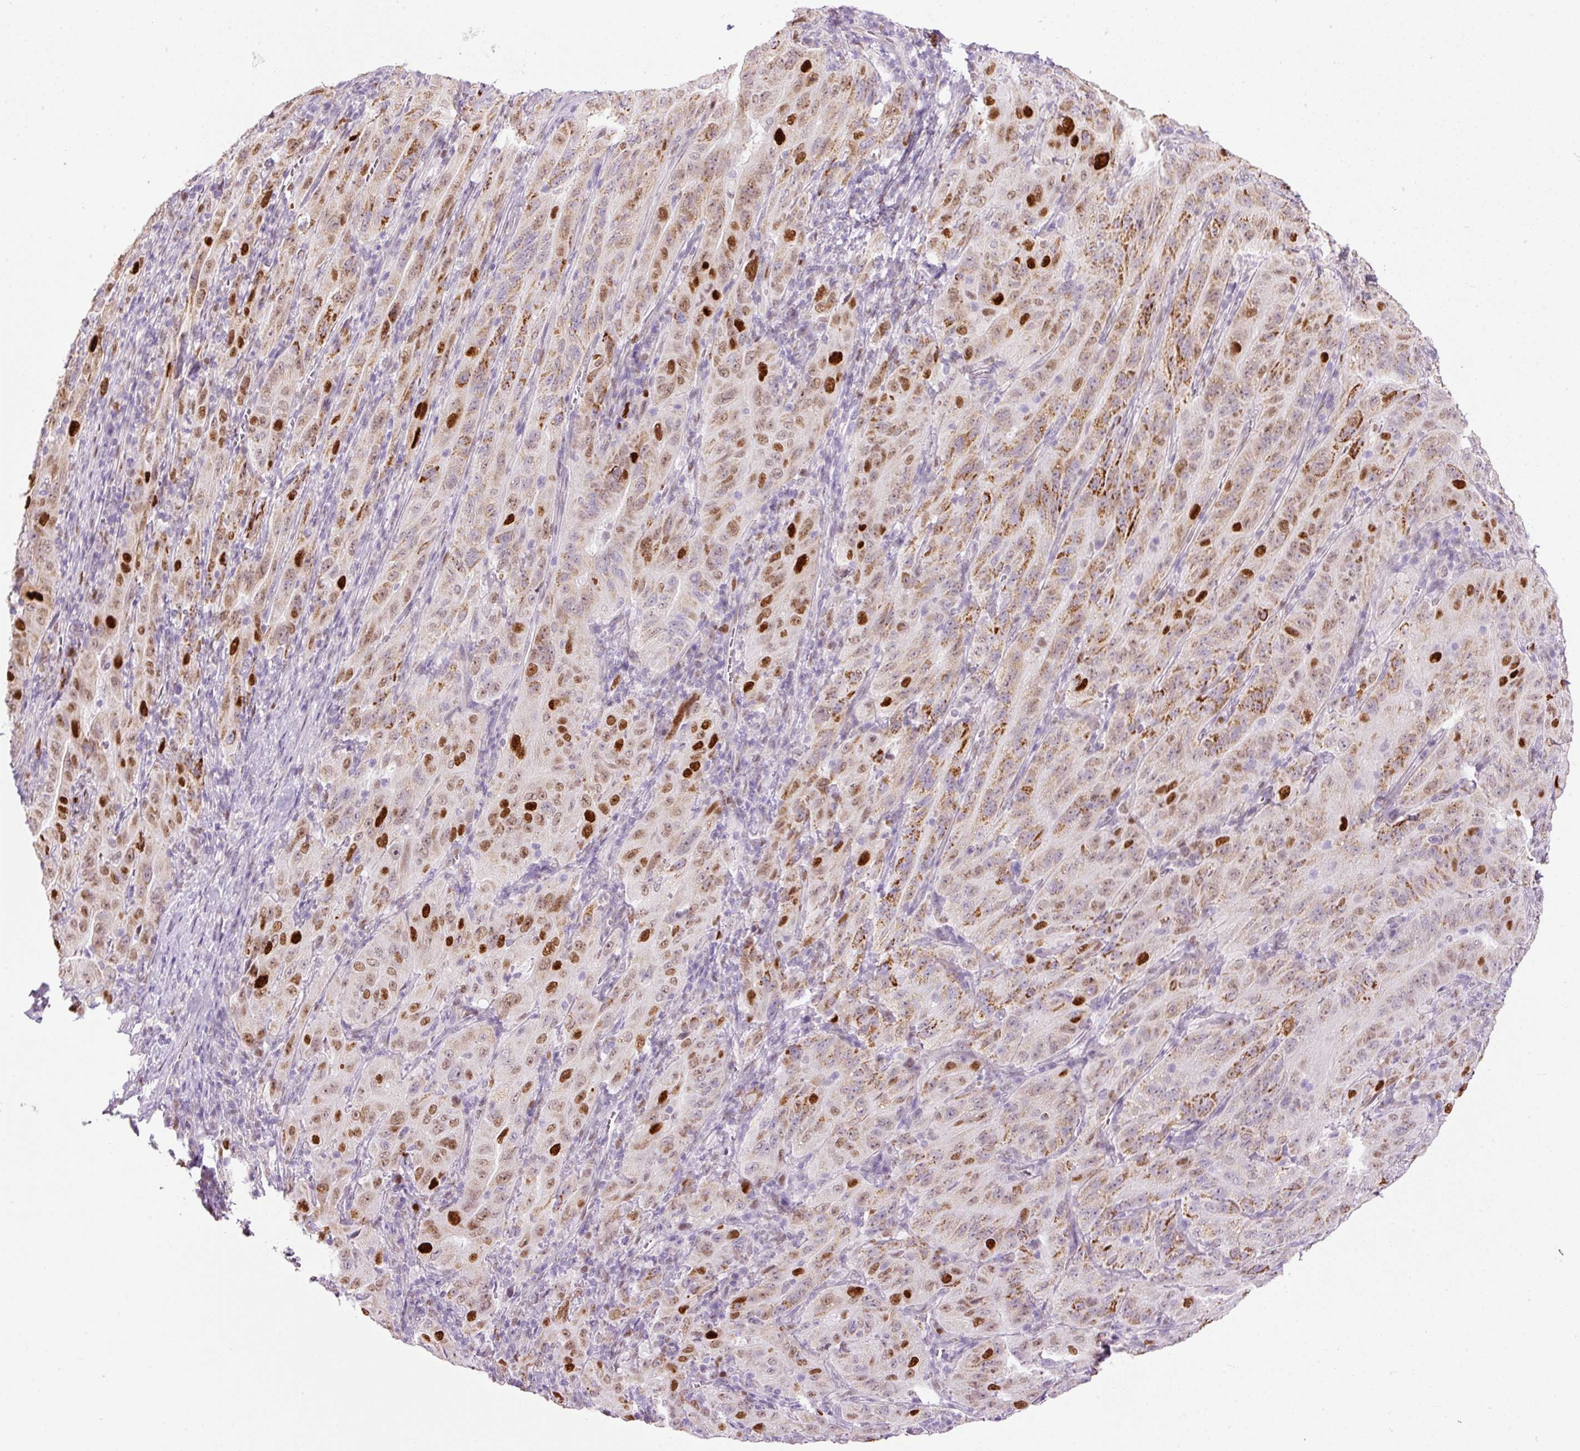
{"staining": {"intensity": "strong", "quantity": "<25%", "location": "cytoplasmic/membranous,nuclear"}, "tissue": "pancreatic cancer", "cell_type": "Tumor cells", "image_type": "cancer", "snomed": [{"axis": "morphology", "description": "Adenocarcinoma, NOS"}, {"axis": "topography", "description": "Pancreas"}], "caption": "A photomicrograph of human pancreatic adenocarcinoma stained for a protein displays strong cytoplasmic/membranous and nuclear brown staining in tumor cells.", "gene": "KPNA2", "patient": {"sex": "male", "age": 63}}